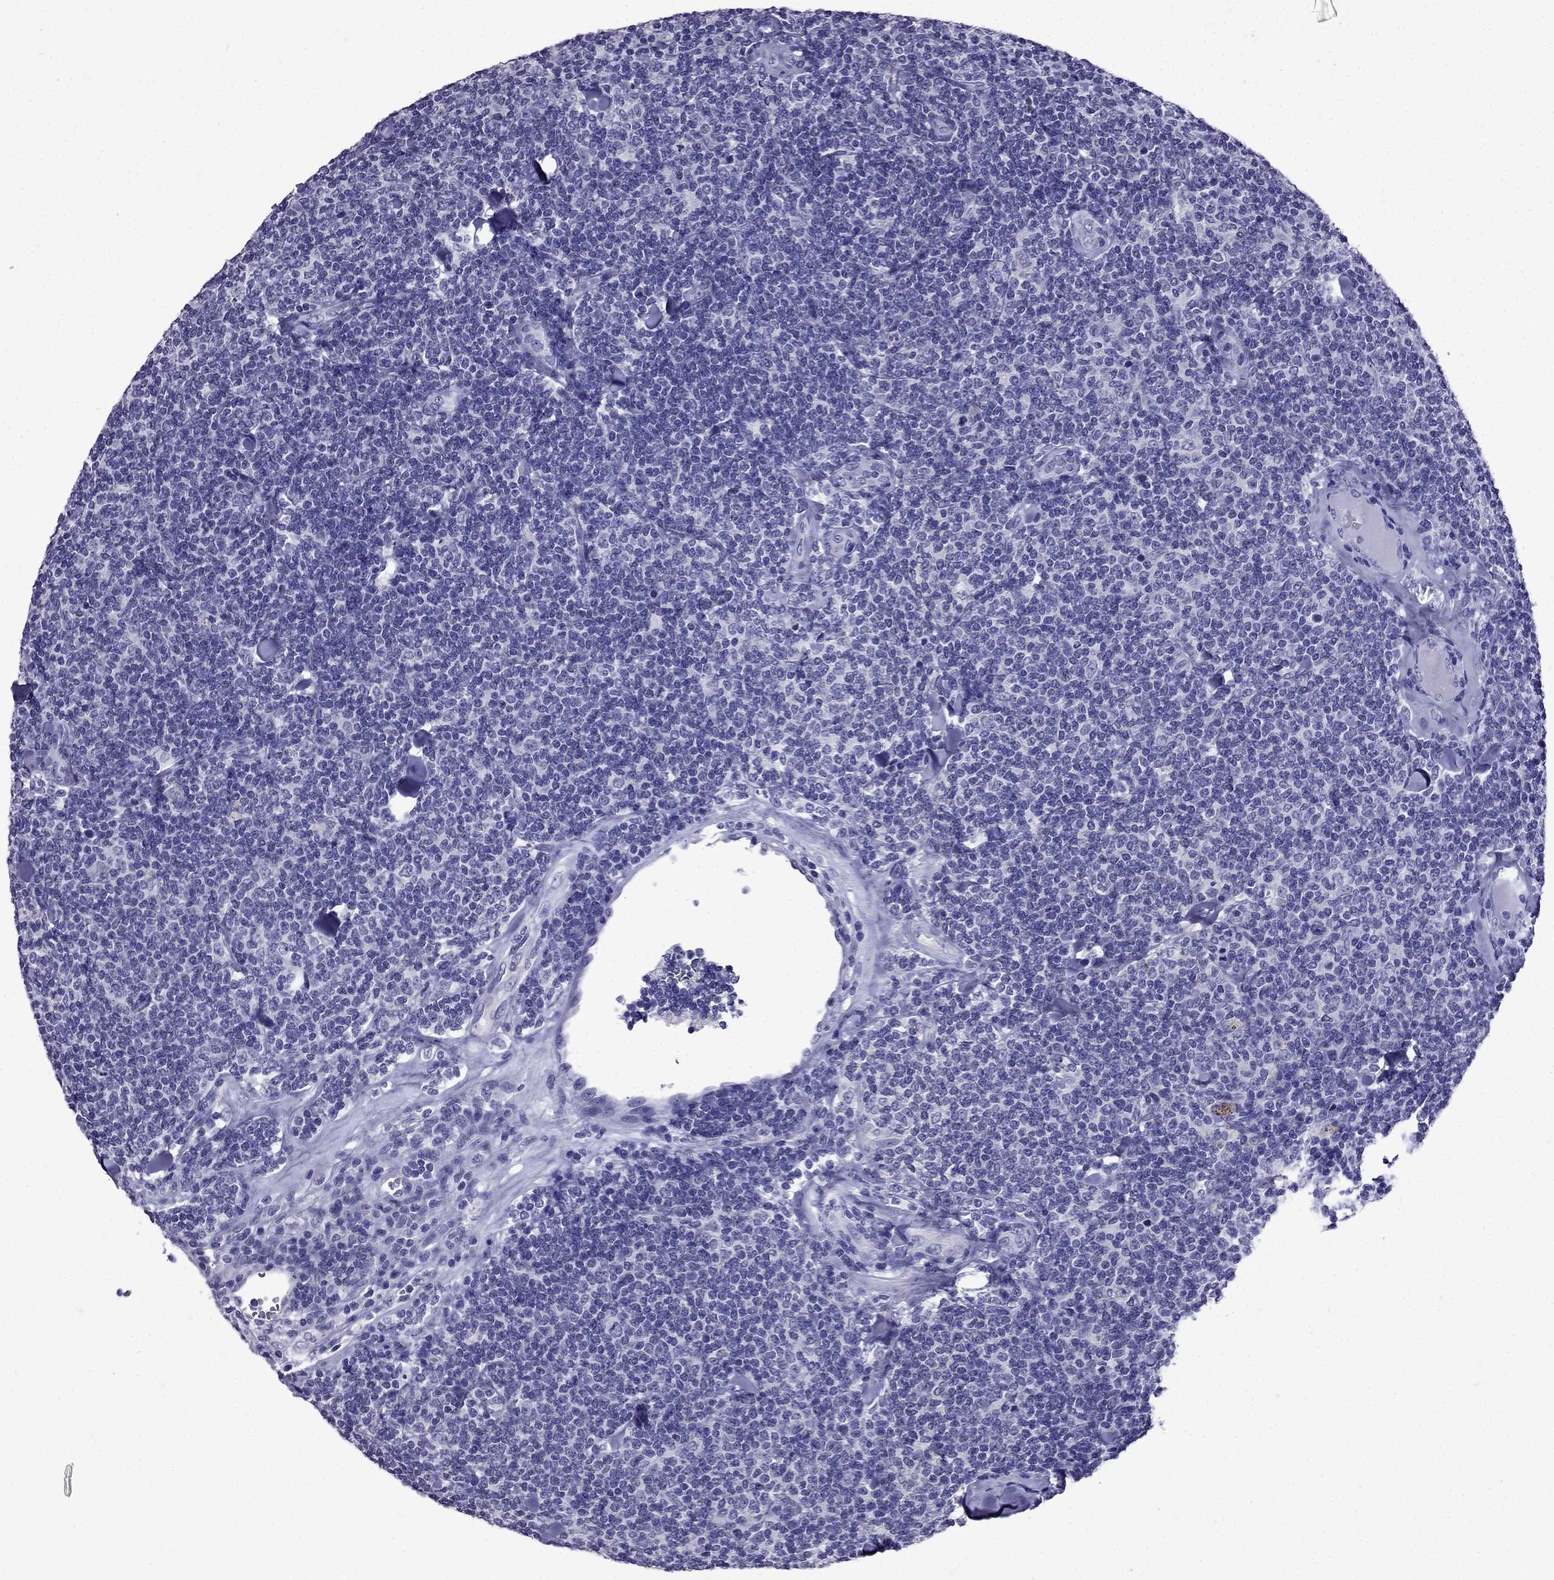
{"staining": {"intensity": "negative", "quantity": "none", "location": "none"}, "tissue": "lymphoma", "cell_type": "Tumor cells", "image_type": "cancer", "snomed": [{"axis": "morphology", "description": "Malignant lymphoma, non-Hodgkin's type, Low grade"}, {"axis": "topography", "description": "Lymph node"}], "caption": "Immunohistochemical staining of human lymphoma displays no significant staining in tumor cells.", "gene": "DNAH17", "patient": {"sex": "female", "age": 56}}